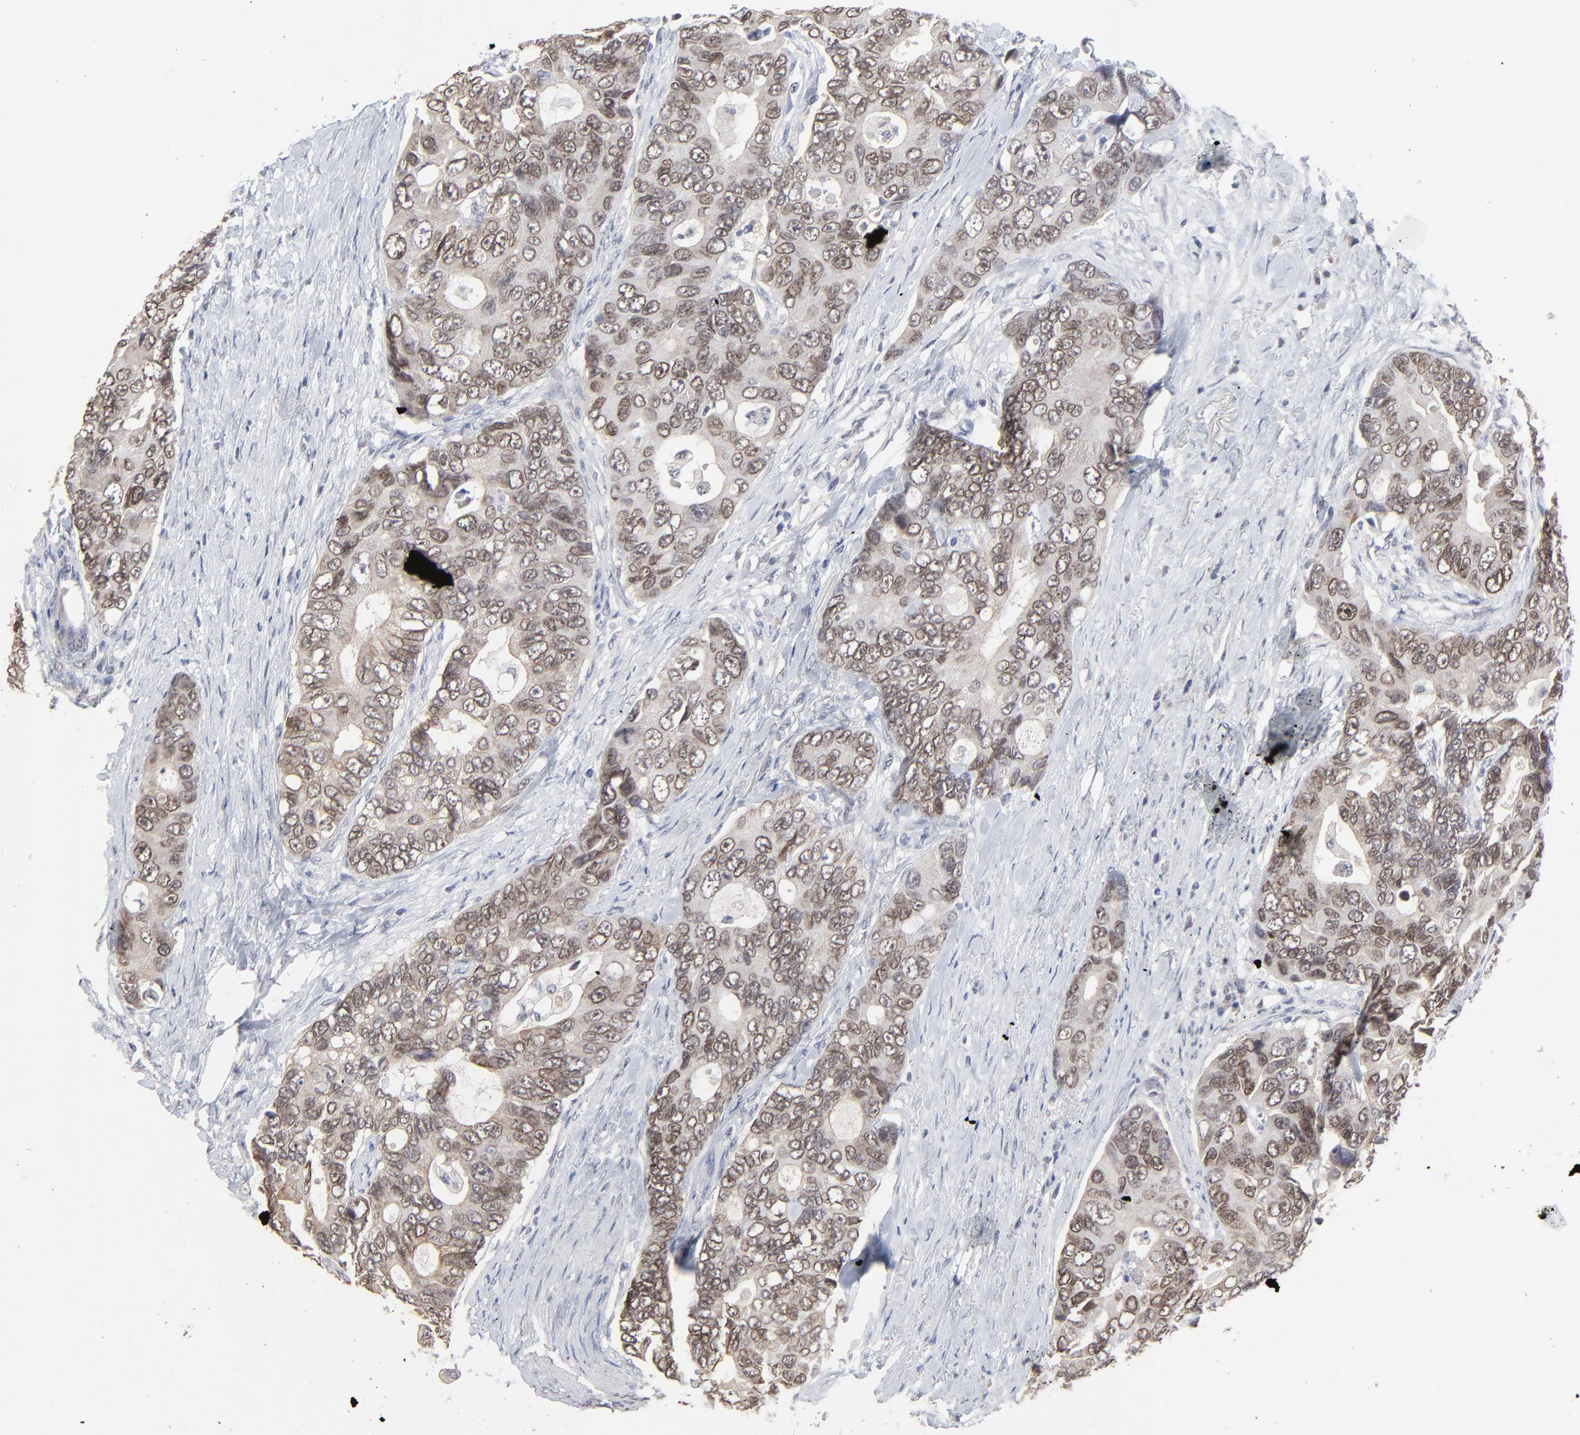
{"staining": {"intensity": "weak", "quantity": ">75%", "location": "cytoplasmic/membranous,nuclear"}, "tissue": "colorectal cancer", "cell_type": "Tumor cells", "image_type": "cancer", "snomed": [{"axis": "morphology", "description": "Adenocarcinoma, NOS"}, {"axis": "topography", "description": "Rectum"}], "caption": "Immunohistochemical staining of colorectal adenocarcinoma displays low levels of weak cytoplasmic/membranous and nuclear protein expression in approximately >75% of tumor cells.", "gene": "FAM199X", "patient": {"sex": "female", "age": 67}}